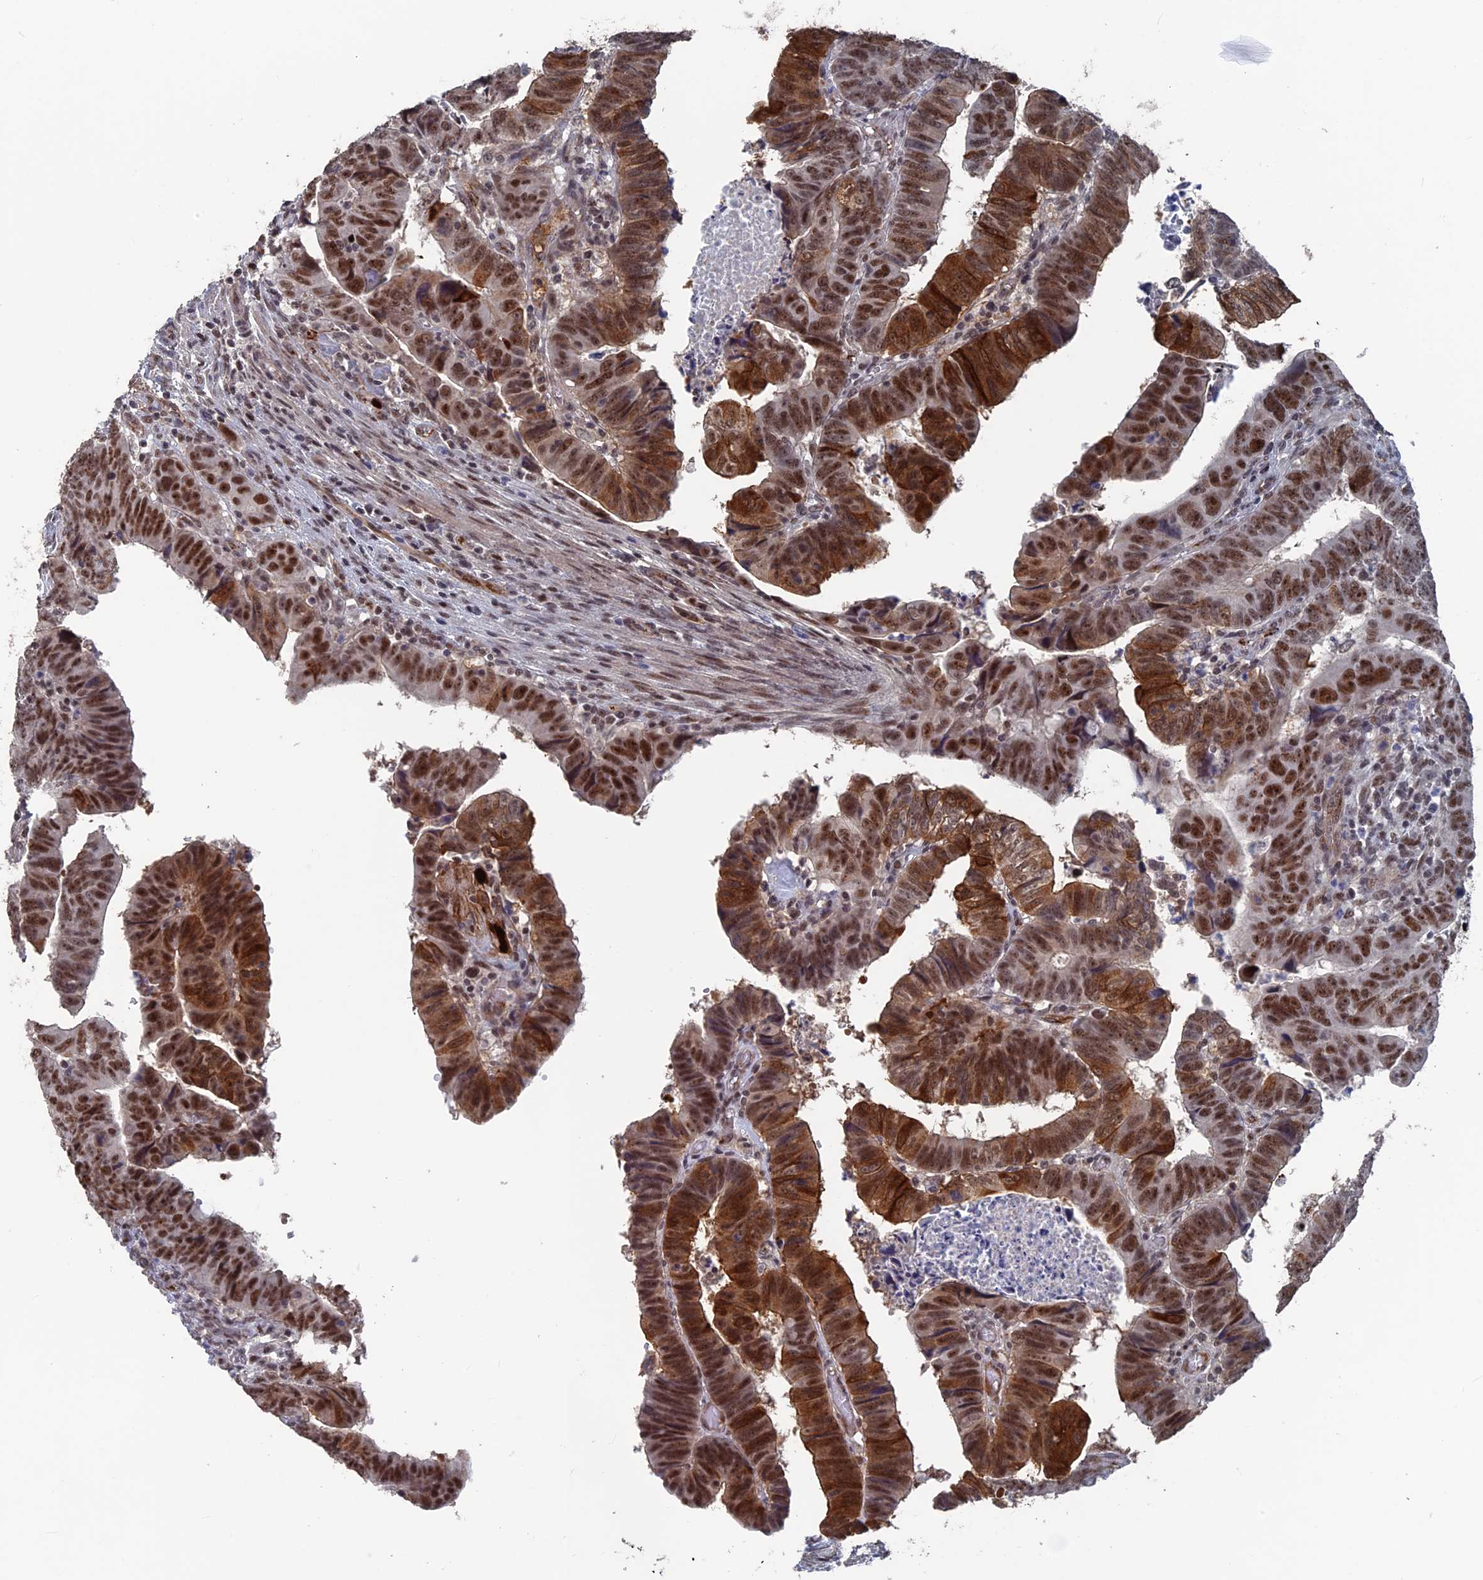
{"staining": {"intensity": "strong", "quantity": ">75%", "location": "cytoplasmic/membranous,nuclear"}, "tissue": "colorectal cancer", "cell_type": "Tumor cells", "image_type": "cancer", "snomed": [{"axis": "morphology", "description": "Normal tissue, NOS"}, {"axis": "morphology", "description": "Adenocarcinoma, NOS"}, {"axis": "topography", "description": "Rectum"}], "caption": "Immunohistochemical staining of colorectal cancer demonstrates high levels of strong cytoplasmic/membranous and nuclear expression in approximately >75% of tumor cells.", "gene": "SH3D21", "patient": {"sex": "female", "age": 65}}